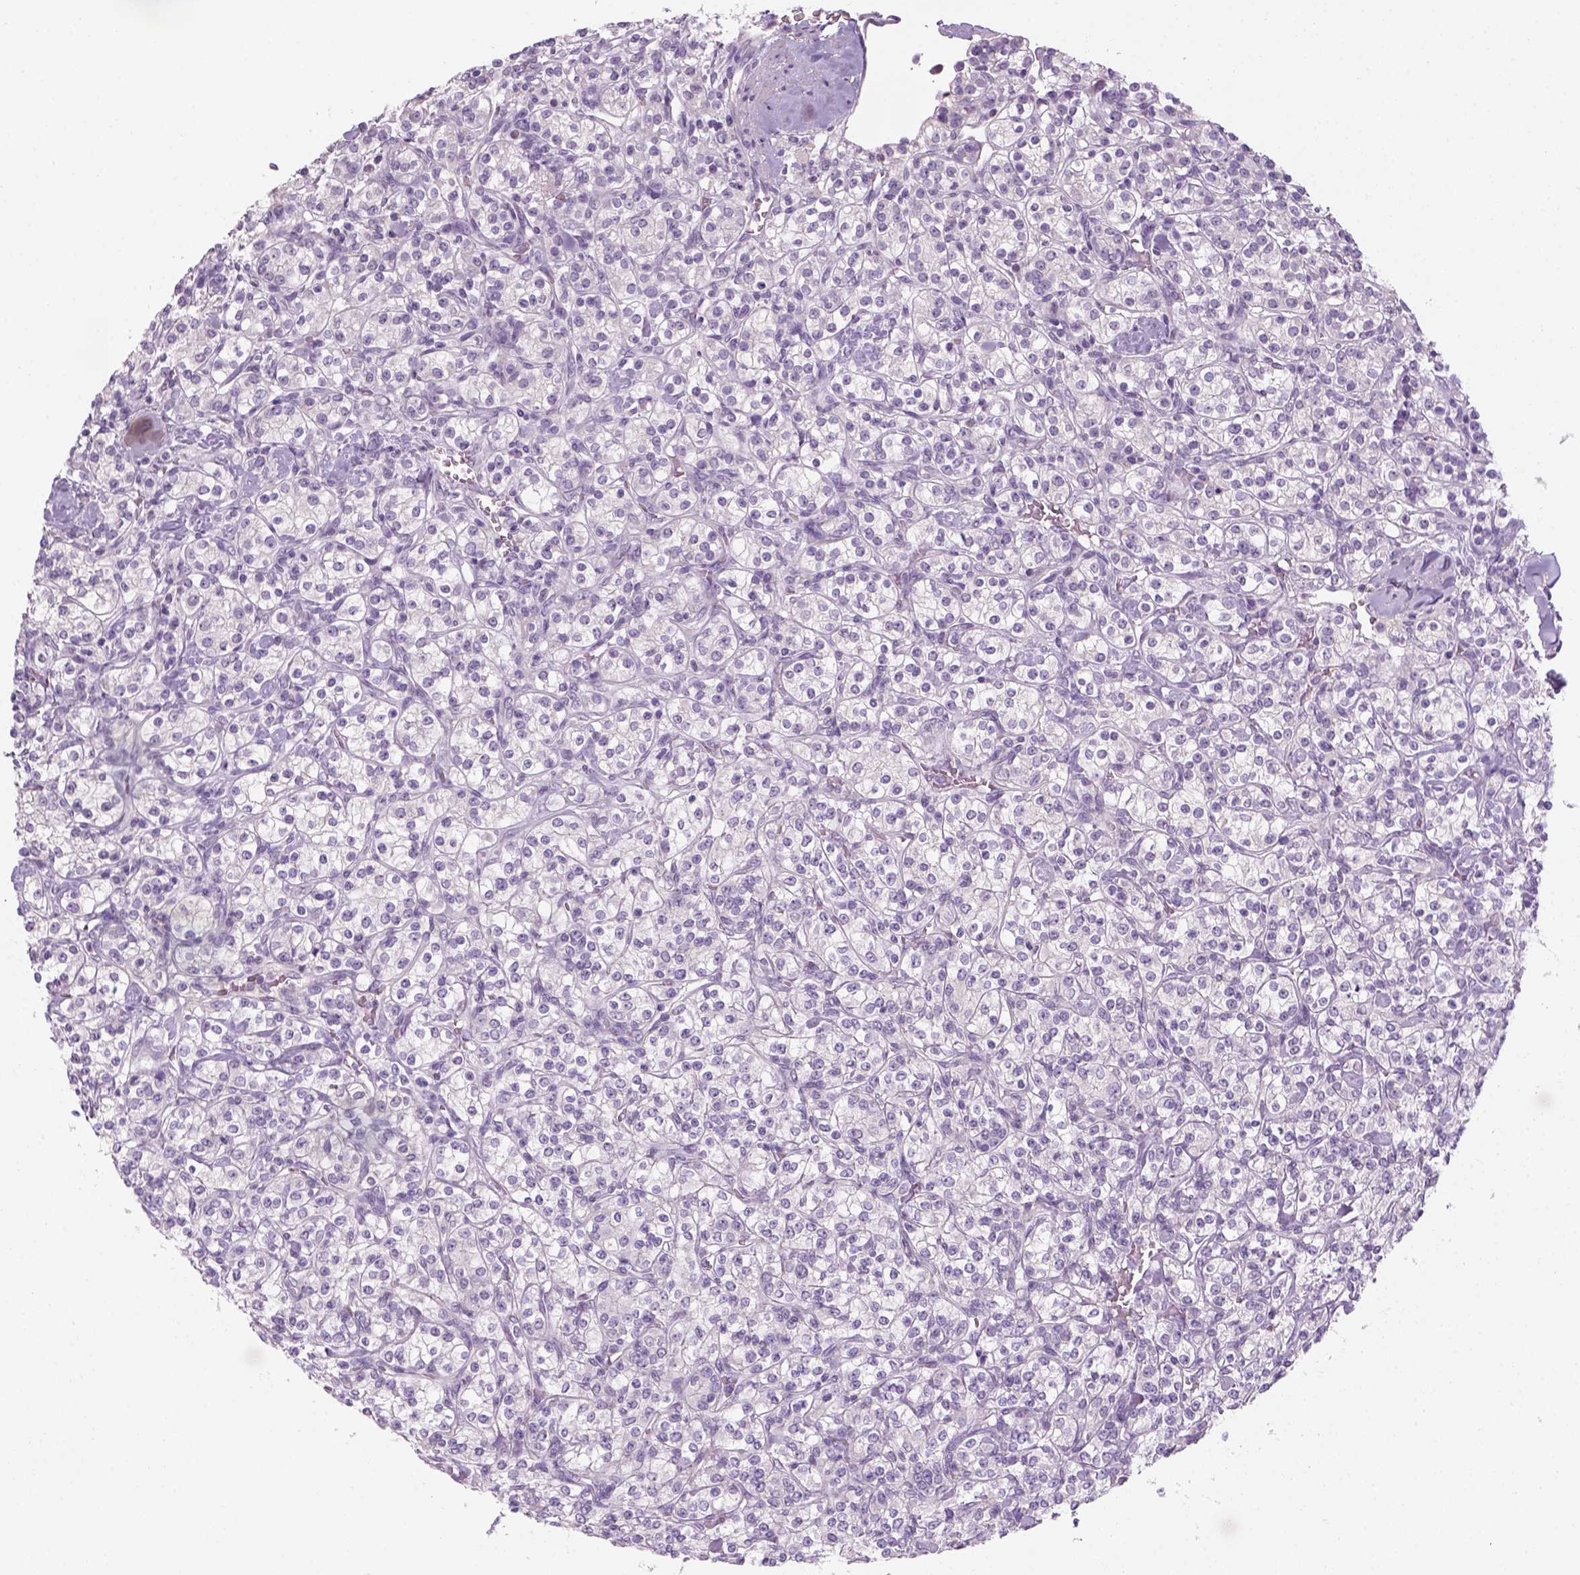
{"staining": {"intensity": "negative", "quantity": "none", "location": "none"}, "tissue": "renal cancer", "cell_type": "Tumor cells", "image_type": "cancer", "snomed": [{"axis": "morphology", "description": "Adenocarcinoma, NOS"}, {"axis": "topography", "description": "Kidney"}], "caption": "The histopathology image exhibits no staining of tumor cells in adenocarcinoma (renal).", "gene": "GFI1B", "patient": {"sex": "male", "age": 77}}